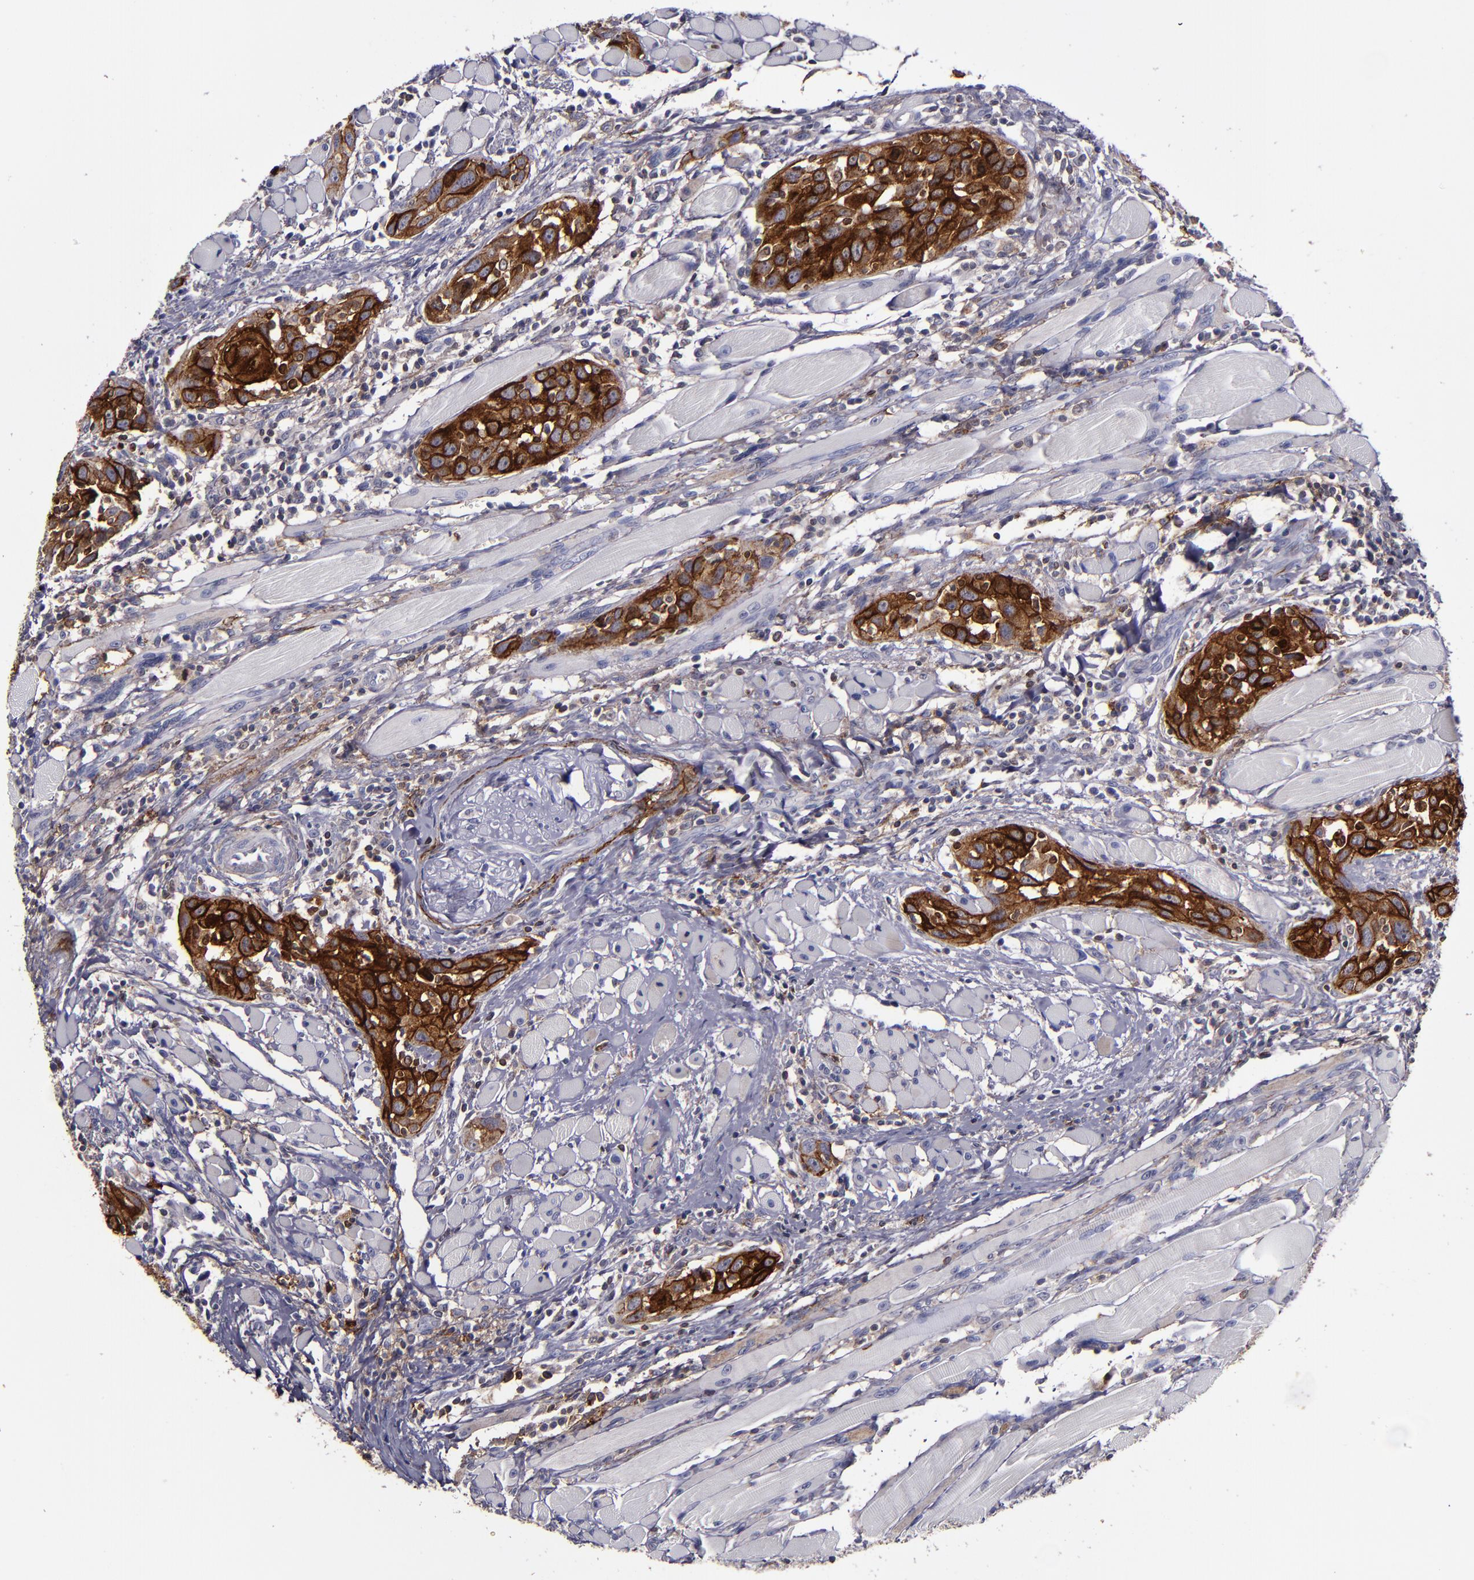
{"staining": {"intensity": "strong", "quantity": ">75%", "location": "cytoplasmic/membranous"}, "tissue": "head and neck cancer", "cell_type": "Tumor cells", "image_type": "cancer", "snomed": [{"axis": "morphology", "description": "Squamous cell carcinoma, NOS"}, {"axis": "topography", "description": "Oral tissue"}, {"axis": "topography", "description": "Head-Neck"}], "caption": "Approximately >75% of tumor cells in head and neck cancer (squamous cell carcinoma) reveal strong cytoplasmic/membranous protein staining as visualized by brown immunohistochemical staining.", "gene": "MFGE8", "patient": {"sex": "female", "age": 50}}